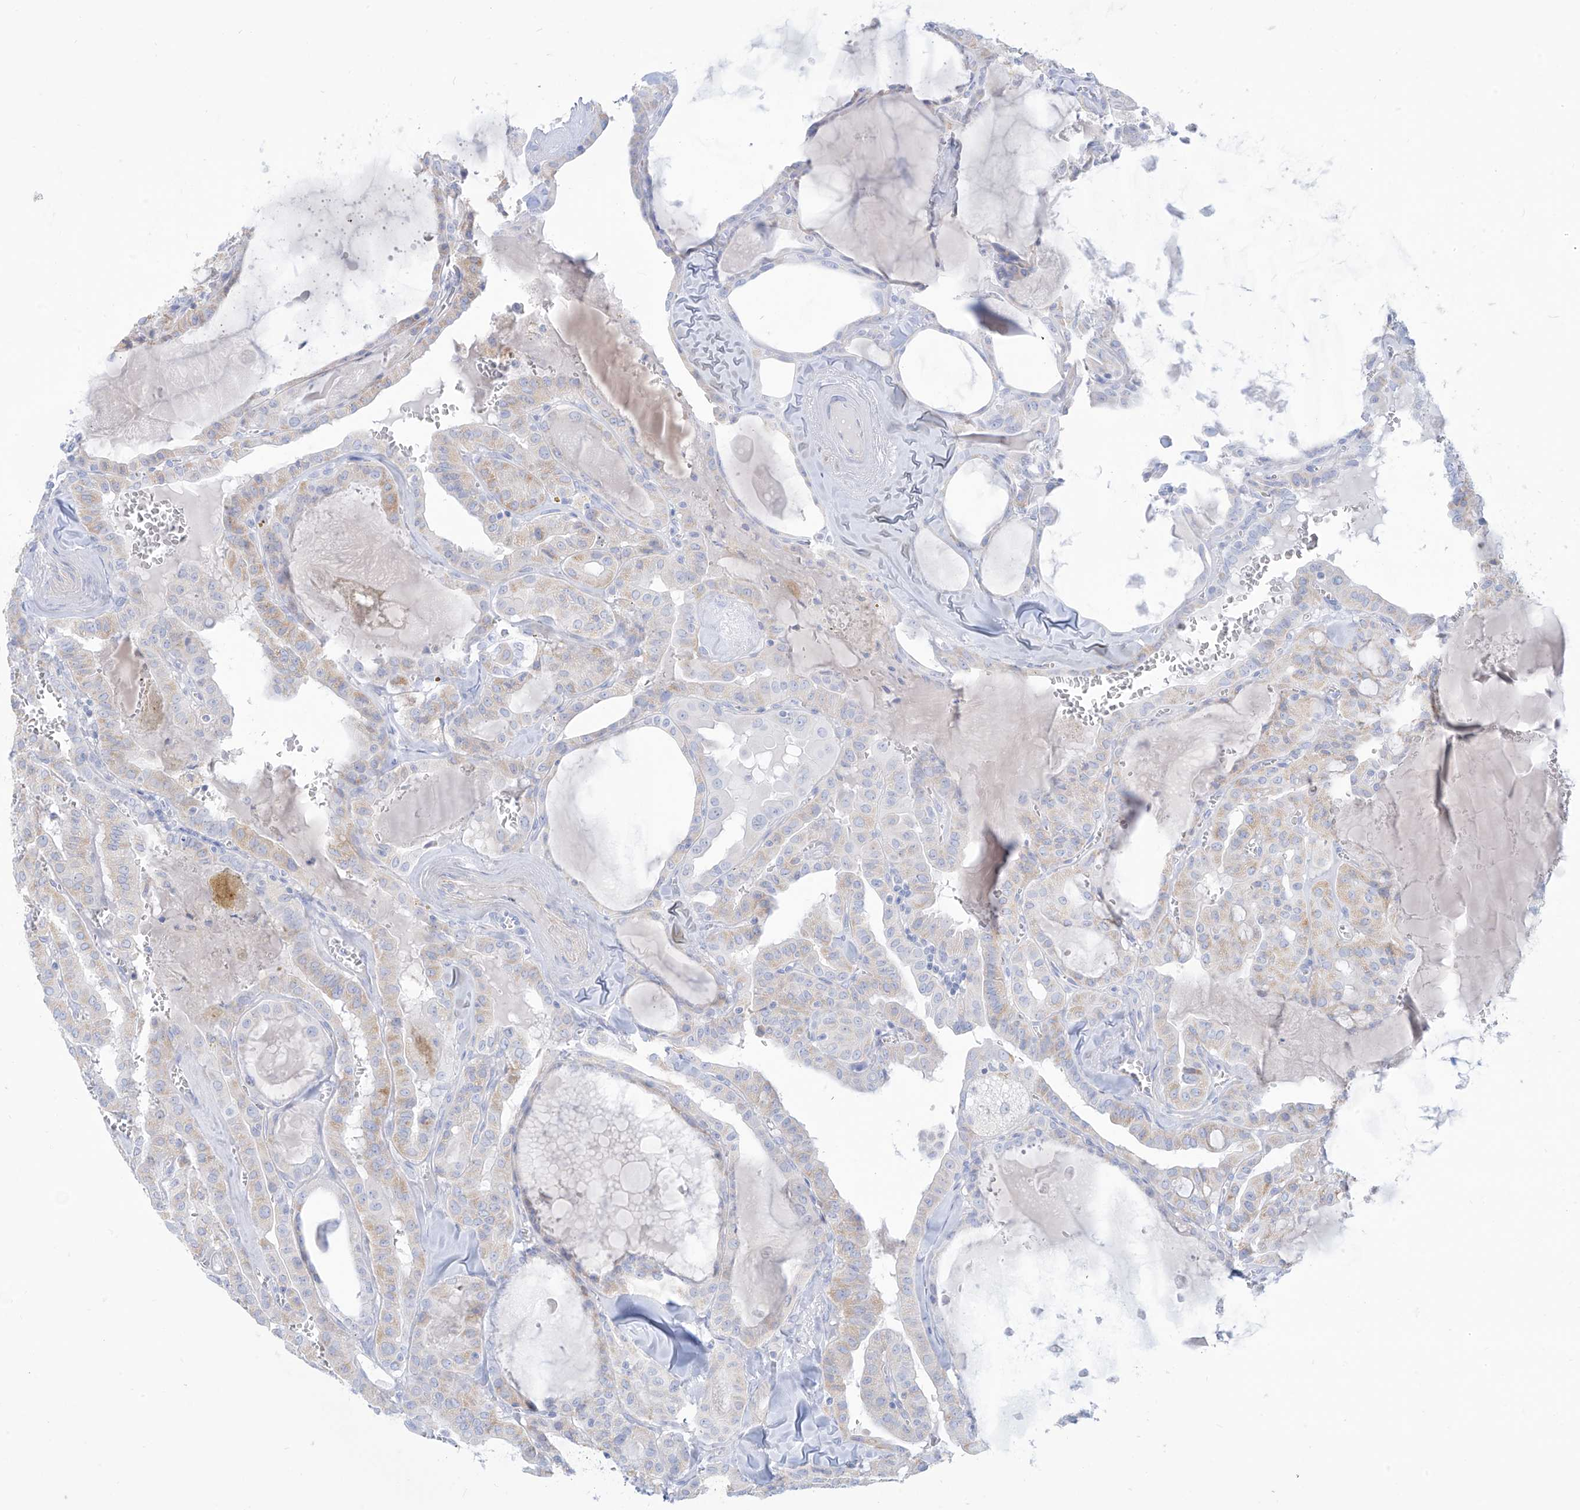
{"staining": {"intensity": "weak", "quantity": "<25%", "location": "cytoplasmic/membranous"}, "tissue": "thyroid cancer", "cell_type": "Tumor cells", "image_type": "cancer", "snomed": [{"axis": "morphology", "description": "Papillary adenocarcinoma, NOS"}, {"axis": "topography", "description": "Thyroid gland"}], "caption": "This is an IHC micrograph of thyroid cancer. There is no staining in tumor cells.", "gene": "SLC26A3", "patient": {"sex": "male", "age": 52}}